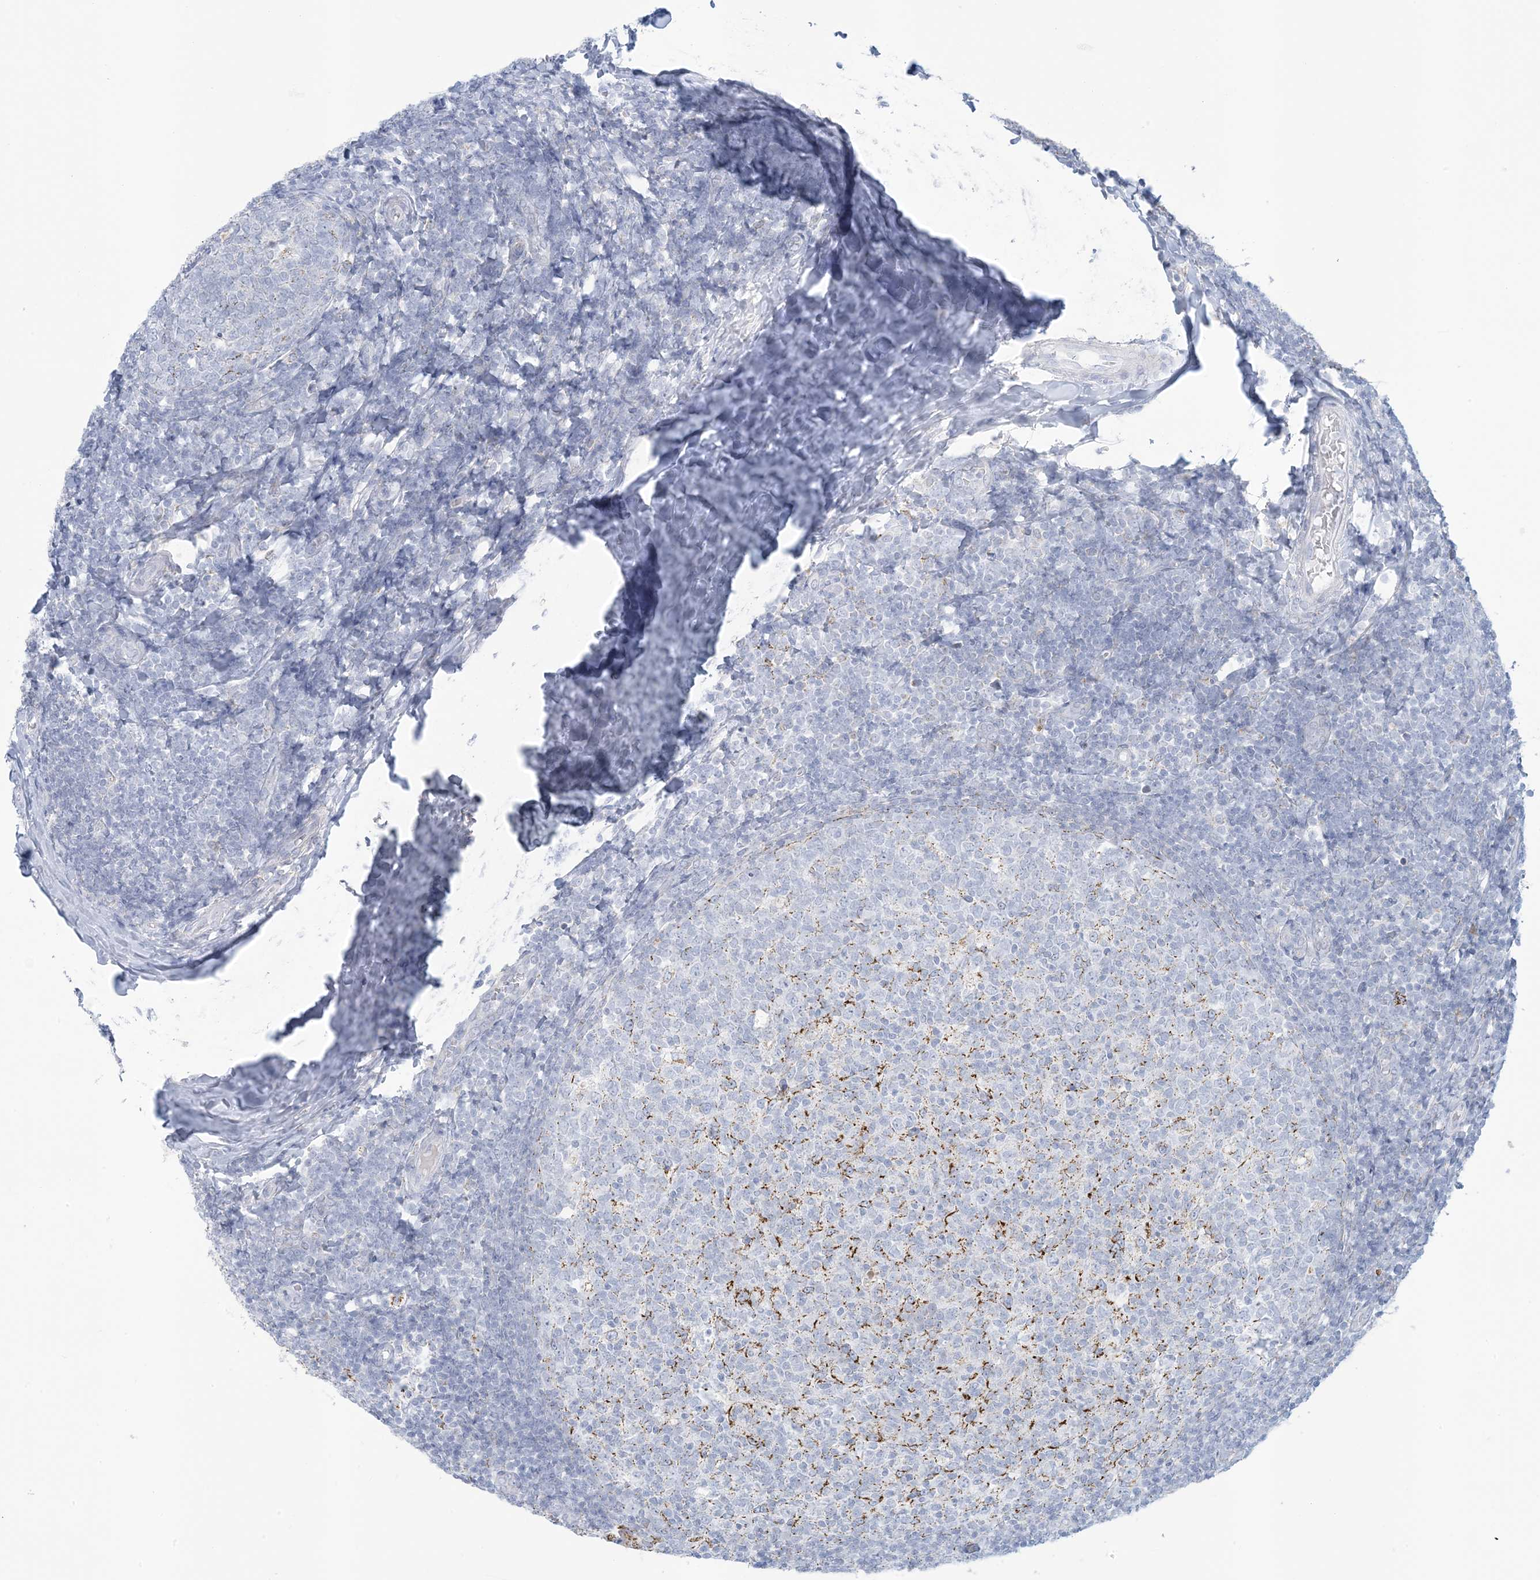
{"staining": {"intensity": "negative", "quantity": "none", "location": "none"}, "tissue": "tonsil", "cell_type": "Germinal center cells", "image_type": "normal", "snomed": [{"axis": "morphology", "description": "Normal tissue, NOS"}, {"axis": "topography", "description": "Tonsil"}], "caption": "An immunohistochemistry (IHC) photomicrograph of benign tonsil is shown. There is no staining in germinal center cells of tonsil. (Stains: DAB immunohistochemistry (IHC) with hematoxylin counter stain, Microscopy: brightfield microscopy at high magnification).", "gene": "ZDHHC4", "patient": {"sex": "female", "age": 19}}